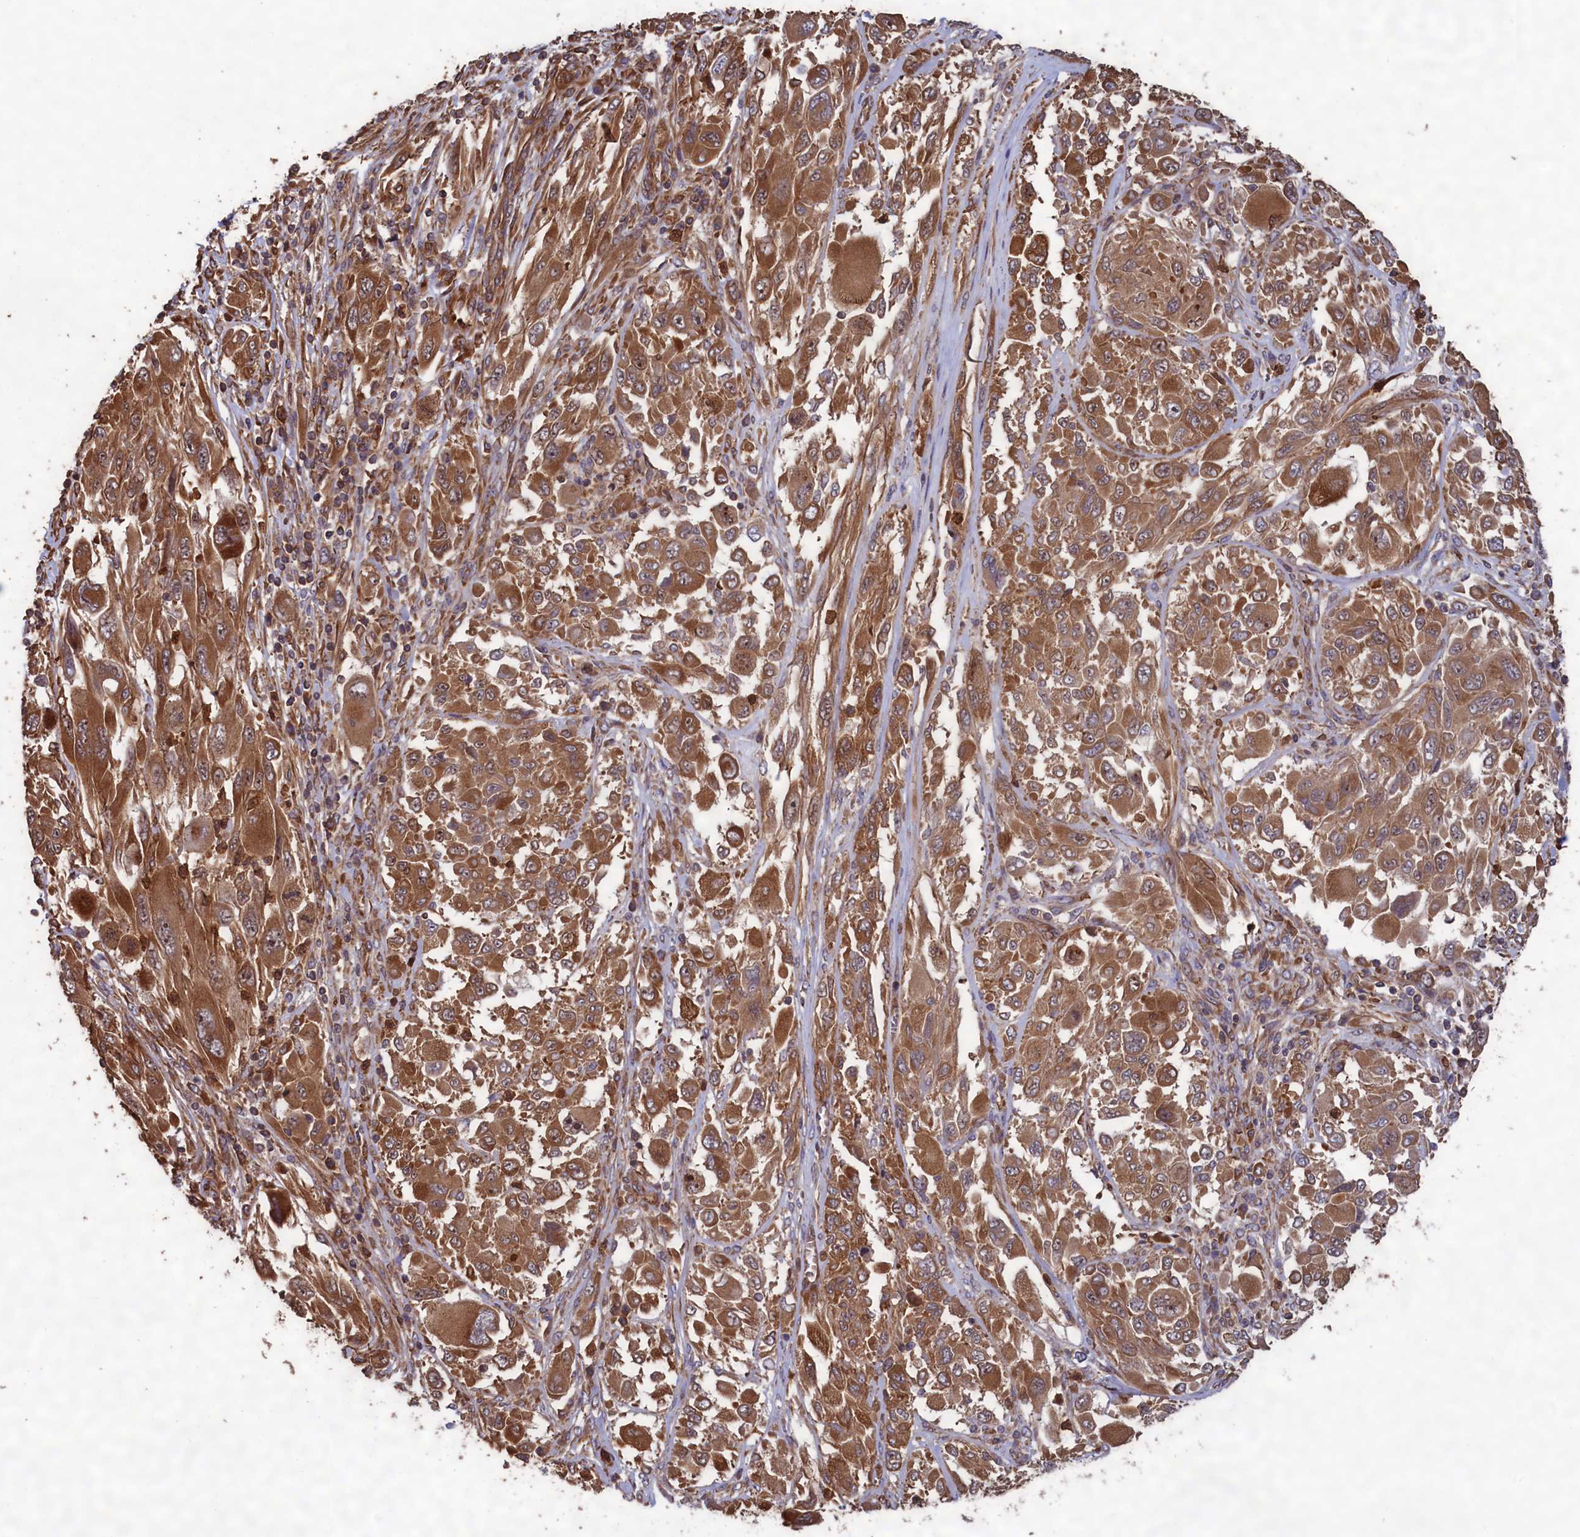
{"staining": {"intensity": "moderate", "quantity": ">75%", "location": "cytoplasmic/membranous"}, "tissue": "melanoma", "cell_type": "Tumor cells", "image_type": "cancer", "snomed": [{"axis": "morphology", "description": "Malignant melanoma, NOS"}, {"axis": "topography", "description": "Skin"}], "caption": "Immunohistochemistry (IHC) (DAB) staining of human malignant melanoma exhibits moderate cytoplasmic/membranous protein positivity in approximately >75% of tumor cells.", "gene": "CCDC124", "patient": {"sex": "female", "age": 91}}